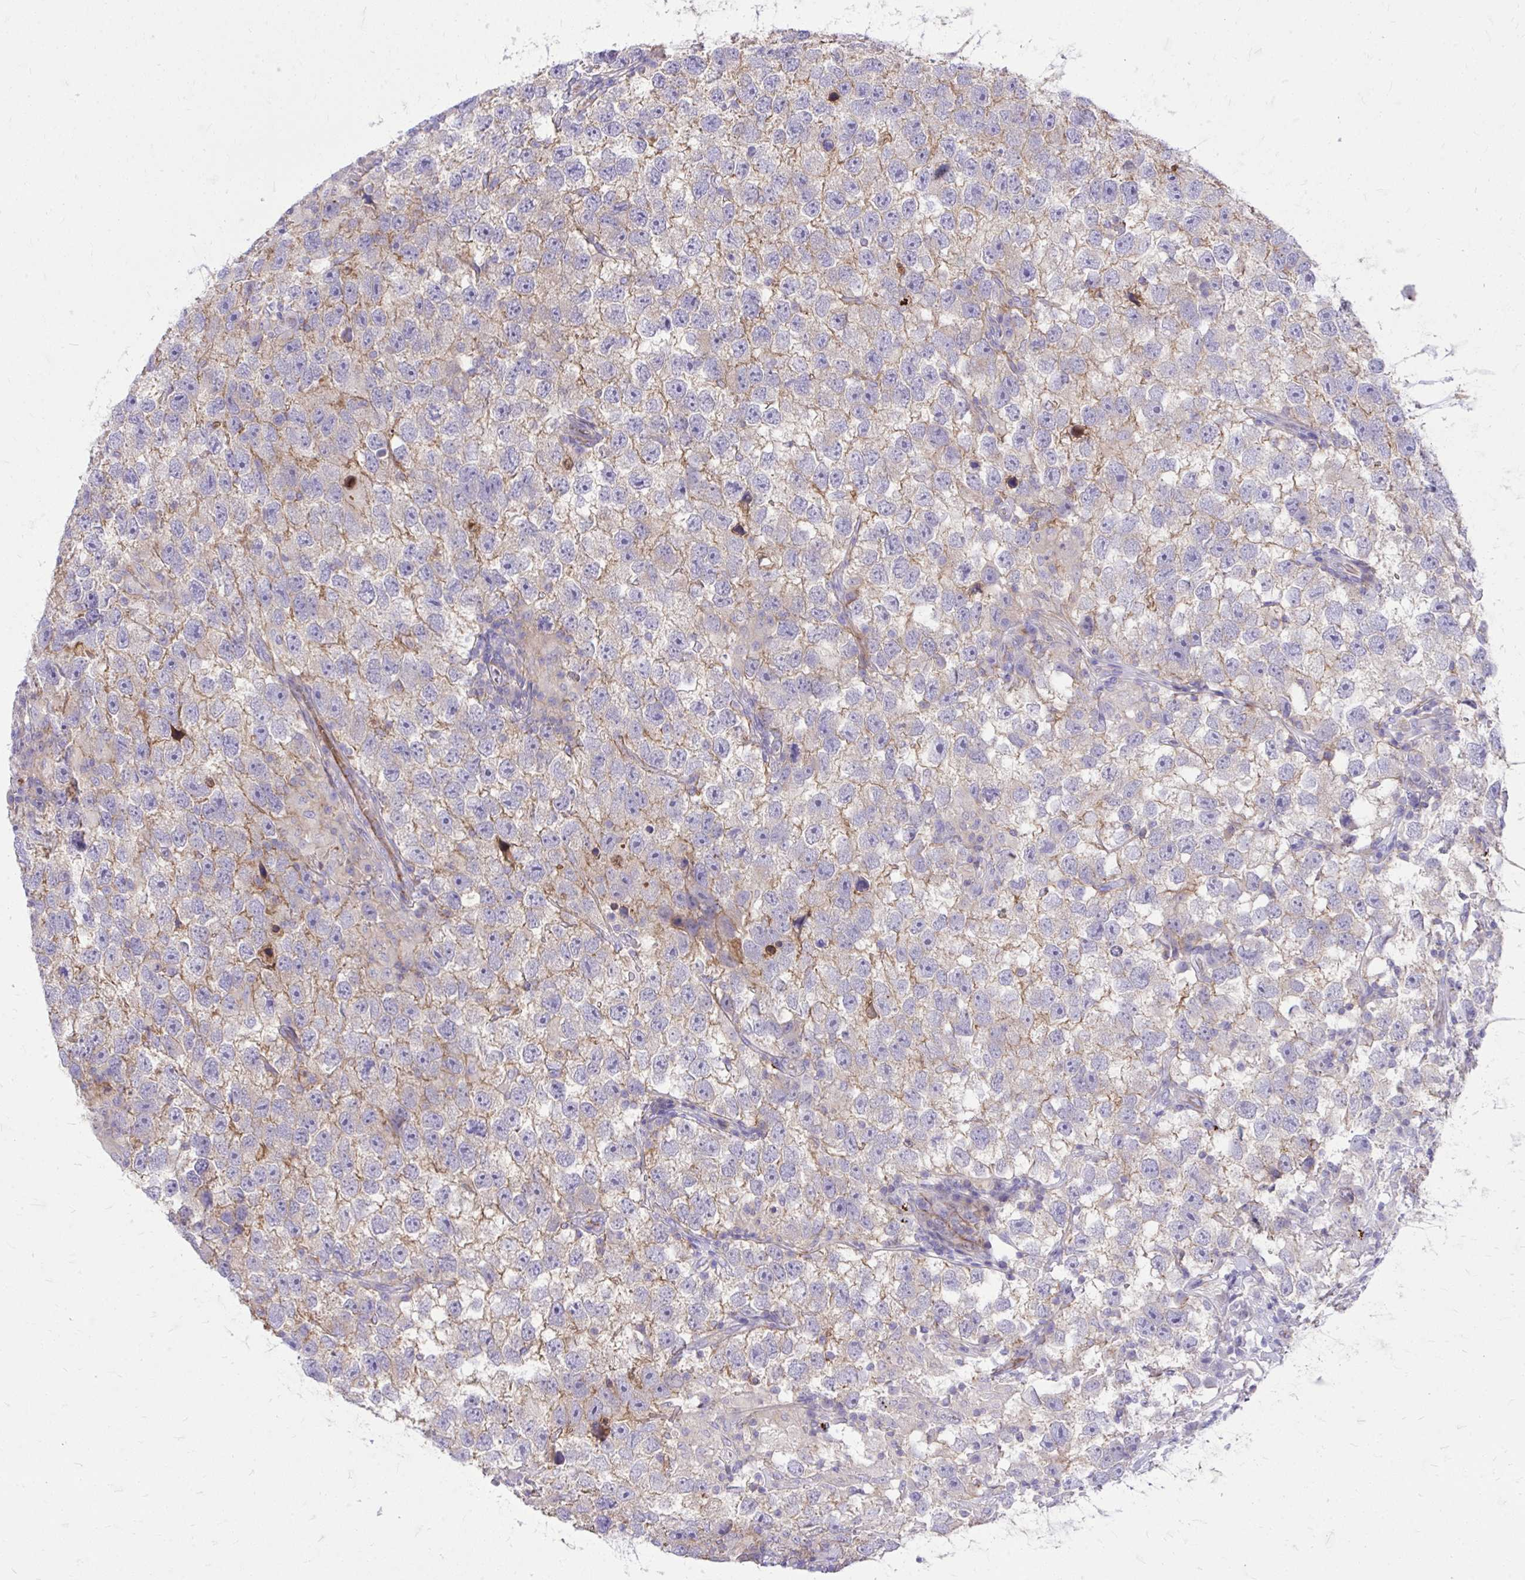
{"staining": {"intensity": "moderate", "quantity": "25%-75%", "location": "cytoplasmic/membranous"}, "tissue": "testis cancer", "cell_type": "Tumor cells", "image_type": "cancer", "snomed": [{"axis": "morphology", "description": "Seminoma, NOS"}, {"axis": "topography", "description": "Testis"}], "caption": "Immunohistochemistry of human testis cancer (seminoma) displays medium levels of moderate cytoplasmic/membranous expression in about 25%-75% of tumor cells.", "gene": "TP53I11", "patient": {"sex": "male", "age": 26}}